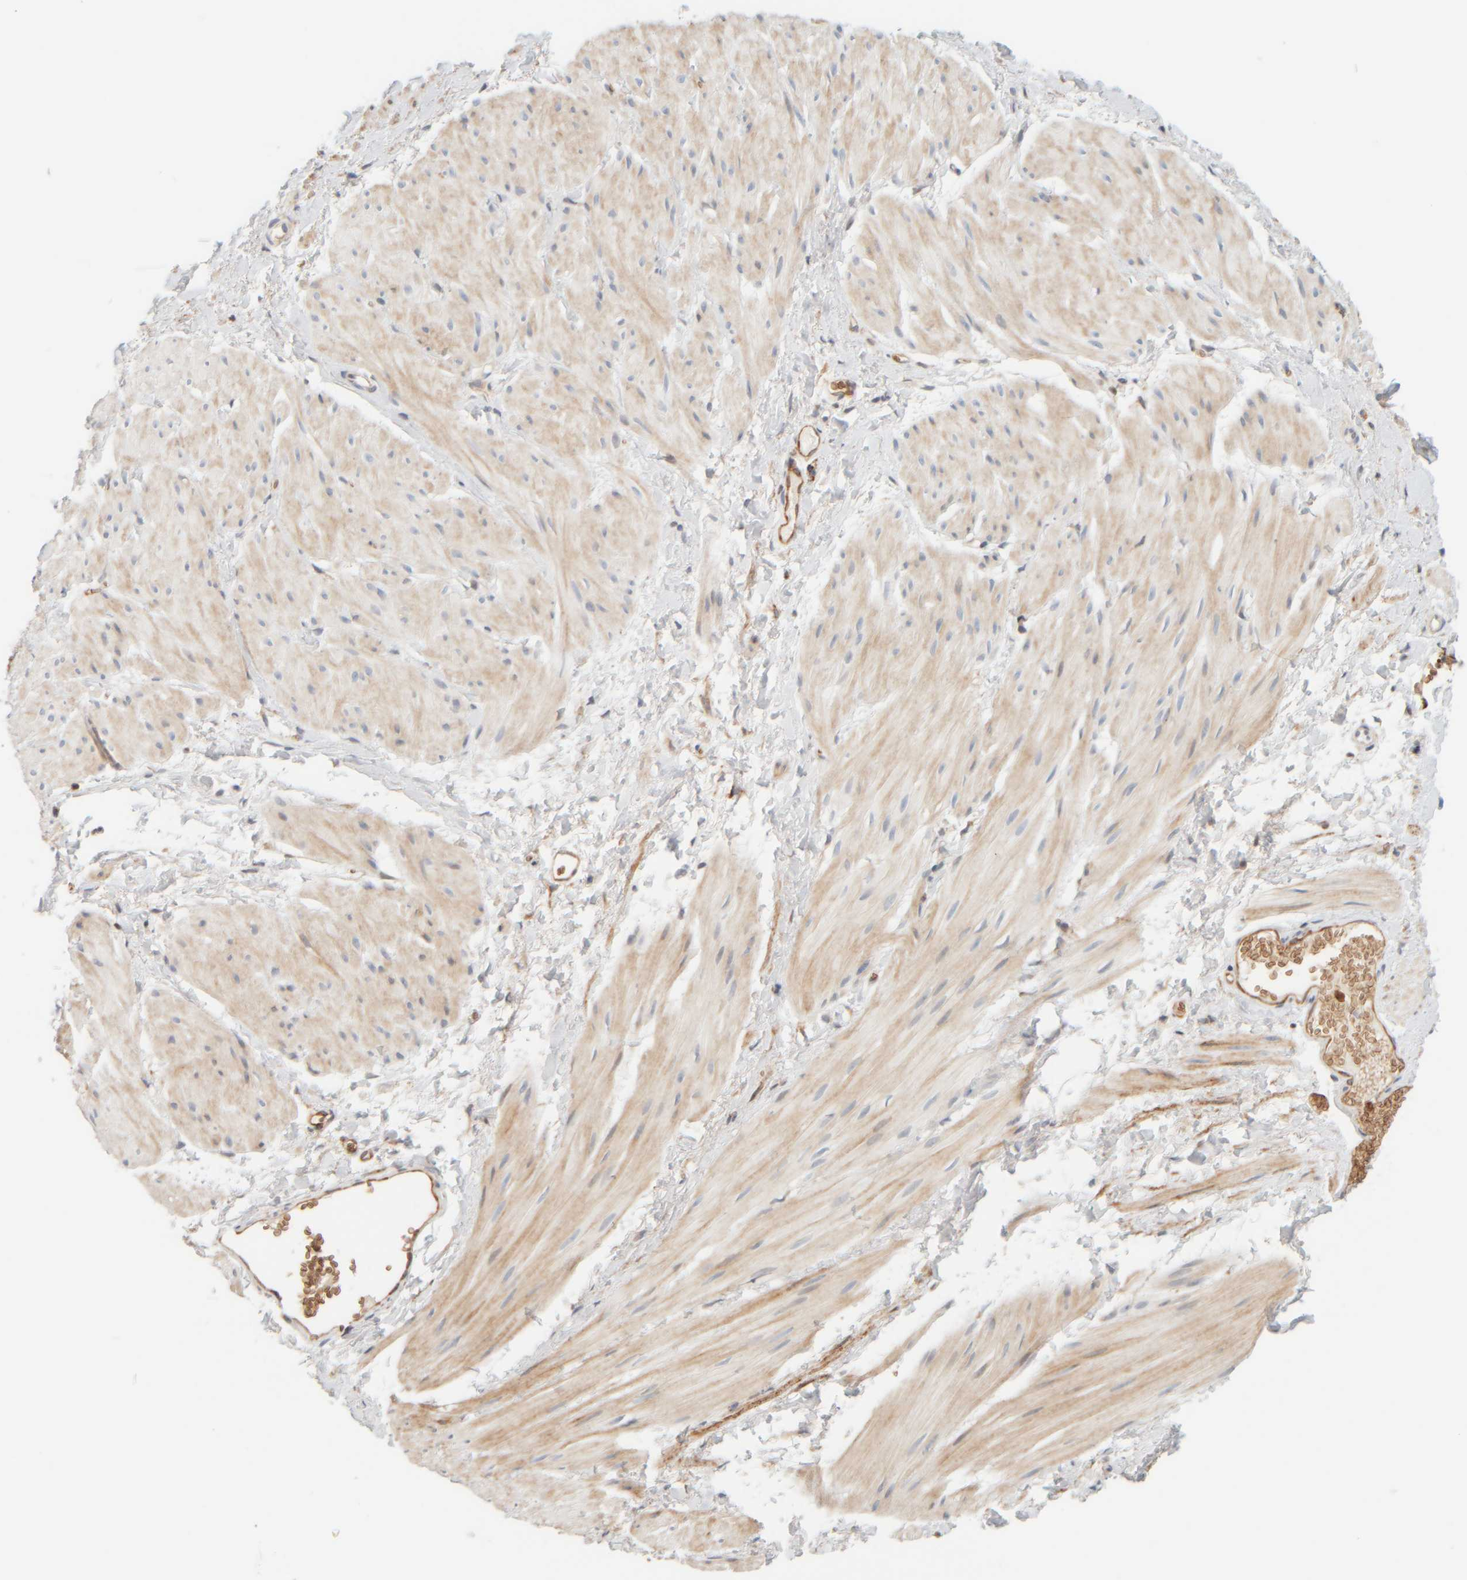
{"staining": {"intensity": "weak", "quantity": "25%-75%", "location": "cytoplasmic/membranous"}, "tissue": "smooth muscle", "cell_type": "Smooth muscle cells", "image_type": "normal", "snomed": [{"axis": "morphology", "description": "Normal tissue, NOS"}, {"axis": "topography", "description": "Smooth muscle"}], "caption": "A high-resolution image shows immunohistochemistry staining of normal smooth muscle, which shows weak cytoplasmic/membranous staining in approximately 25%-75% of smooth muscle cells.", "gene": "AARSD1", "patient": {"sex": "male", "age": 16}}